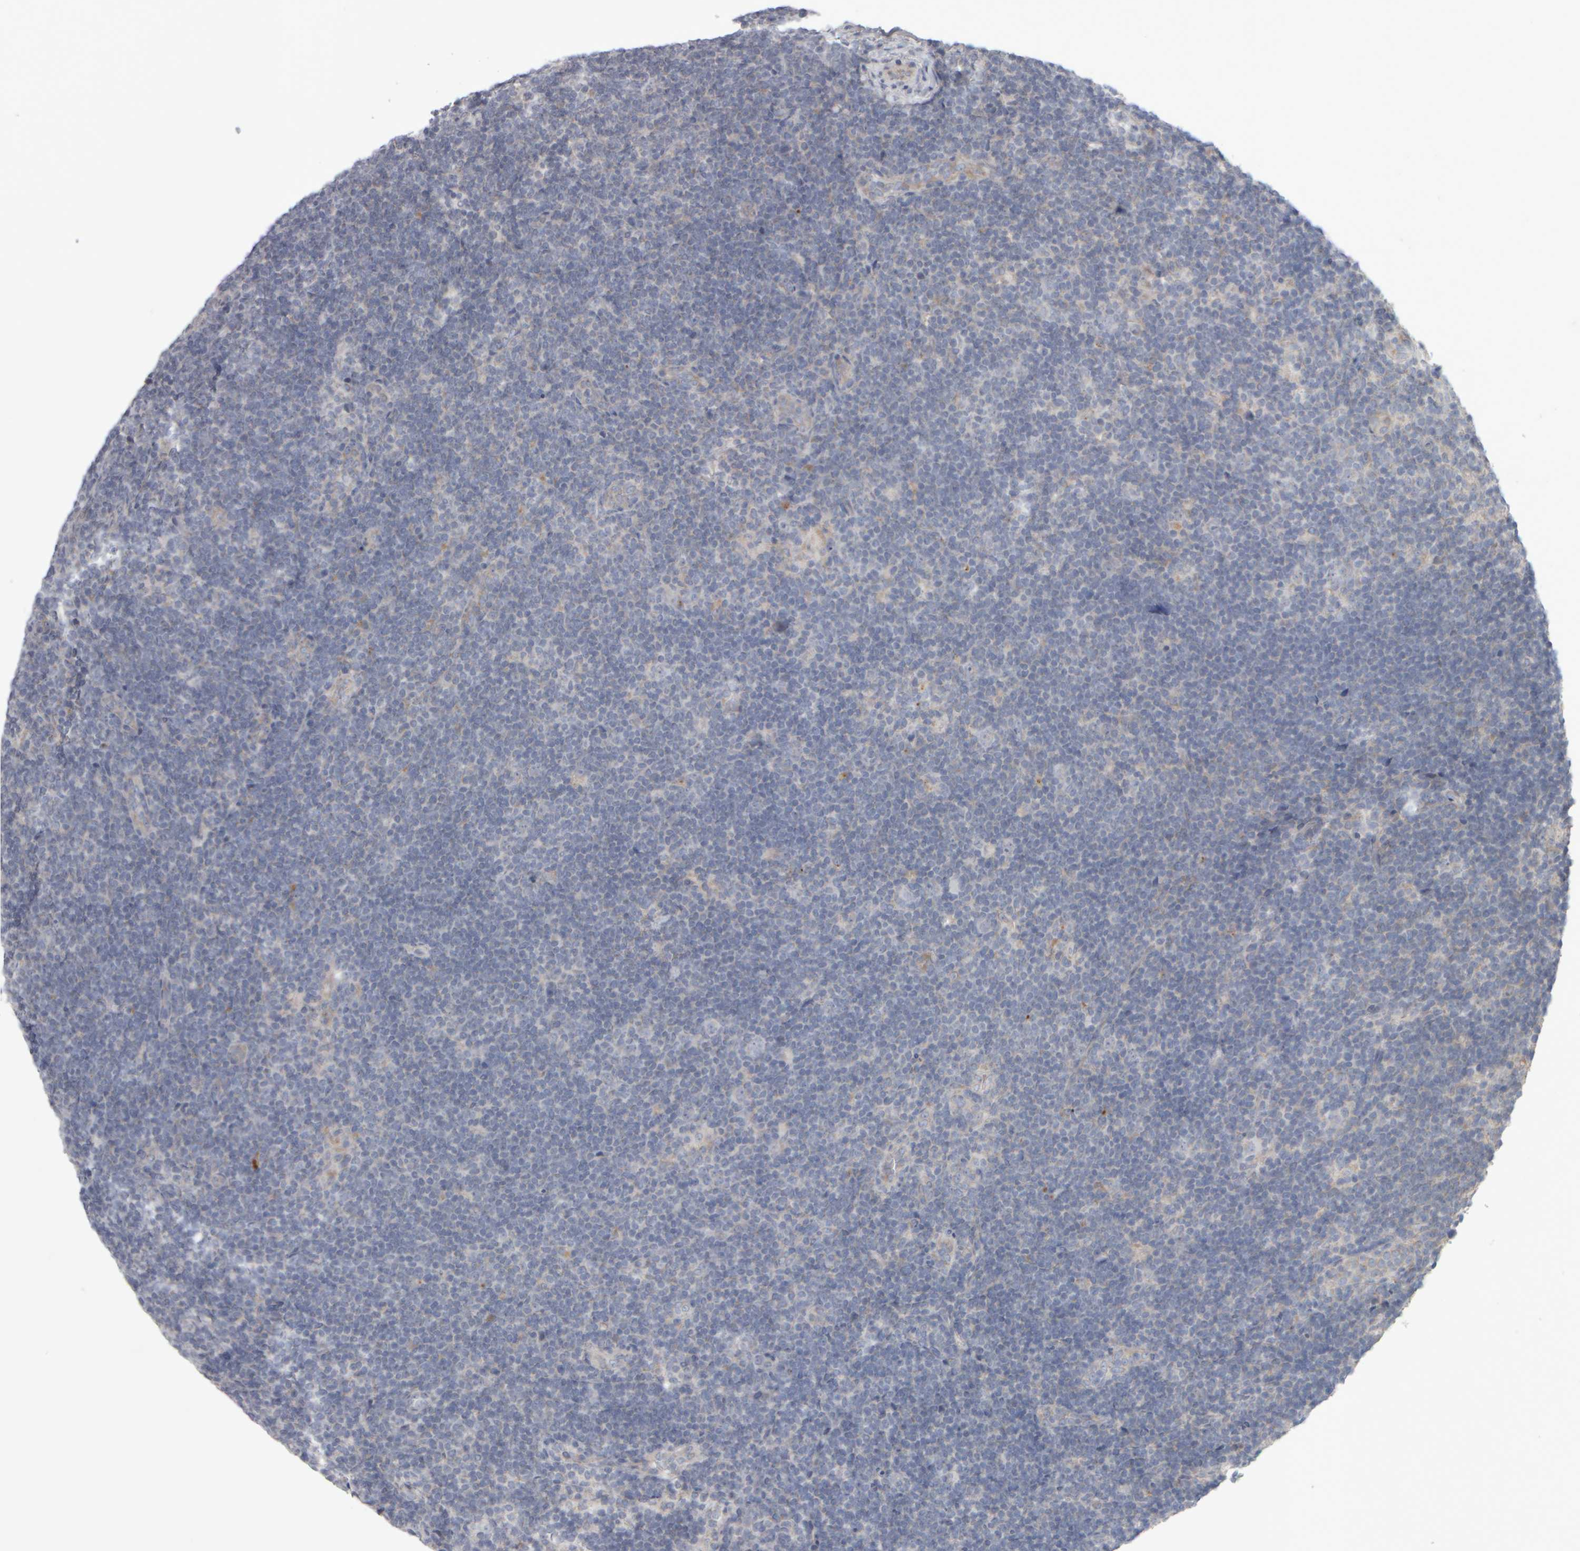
{"staining": {"intensity": "negative", "quantity": "none", "location": "none"}, "tissue": "lymphoma", "cell_type": "Tumor cells", "image_type": "cancer", "snomed": [{"axis": "morphology", "description": "Hodgkin's disease, NOS"}, {"axis": "topography", "description": "Lymph node"}], "caption": "The photomicrograph shows no staining of tumor cells in lymphoma.", "gene": "SCO1", "patient": {"sex": "female", "age": 57}}